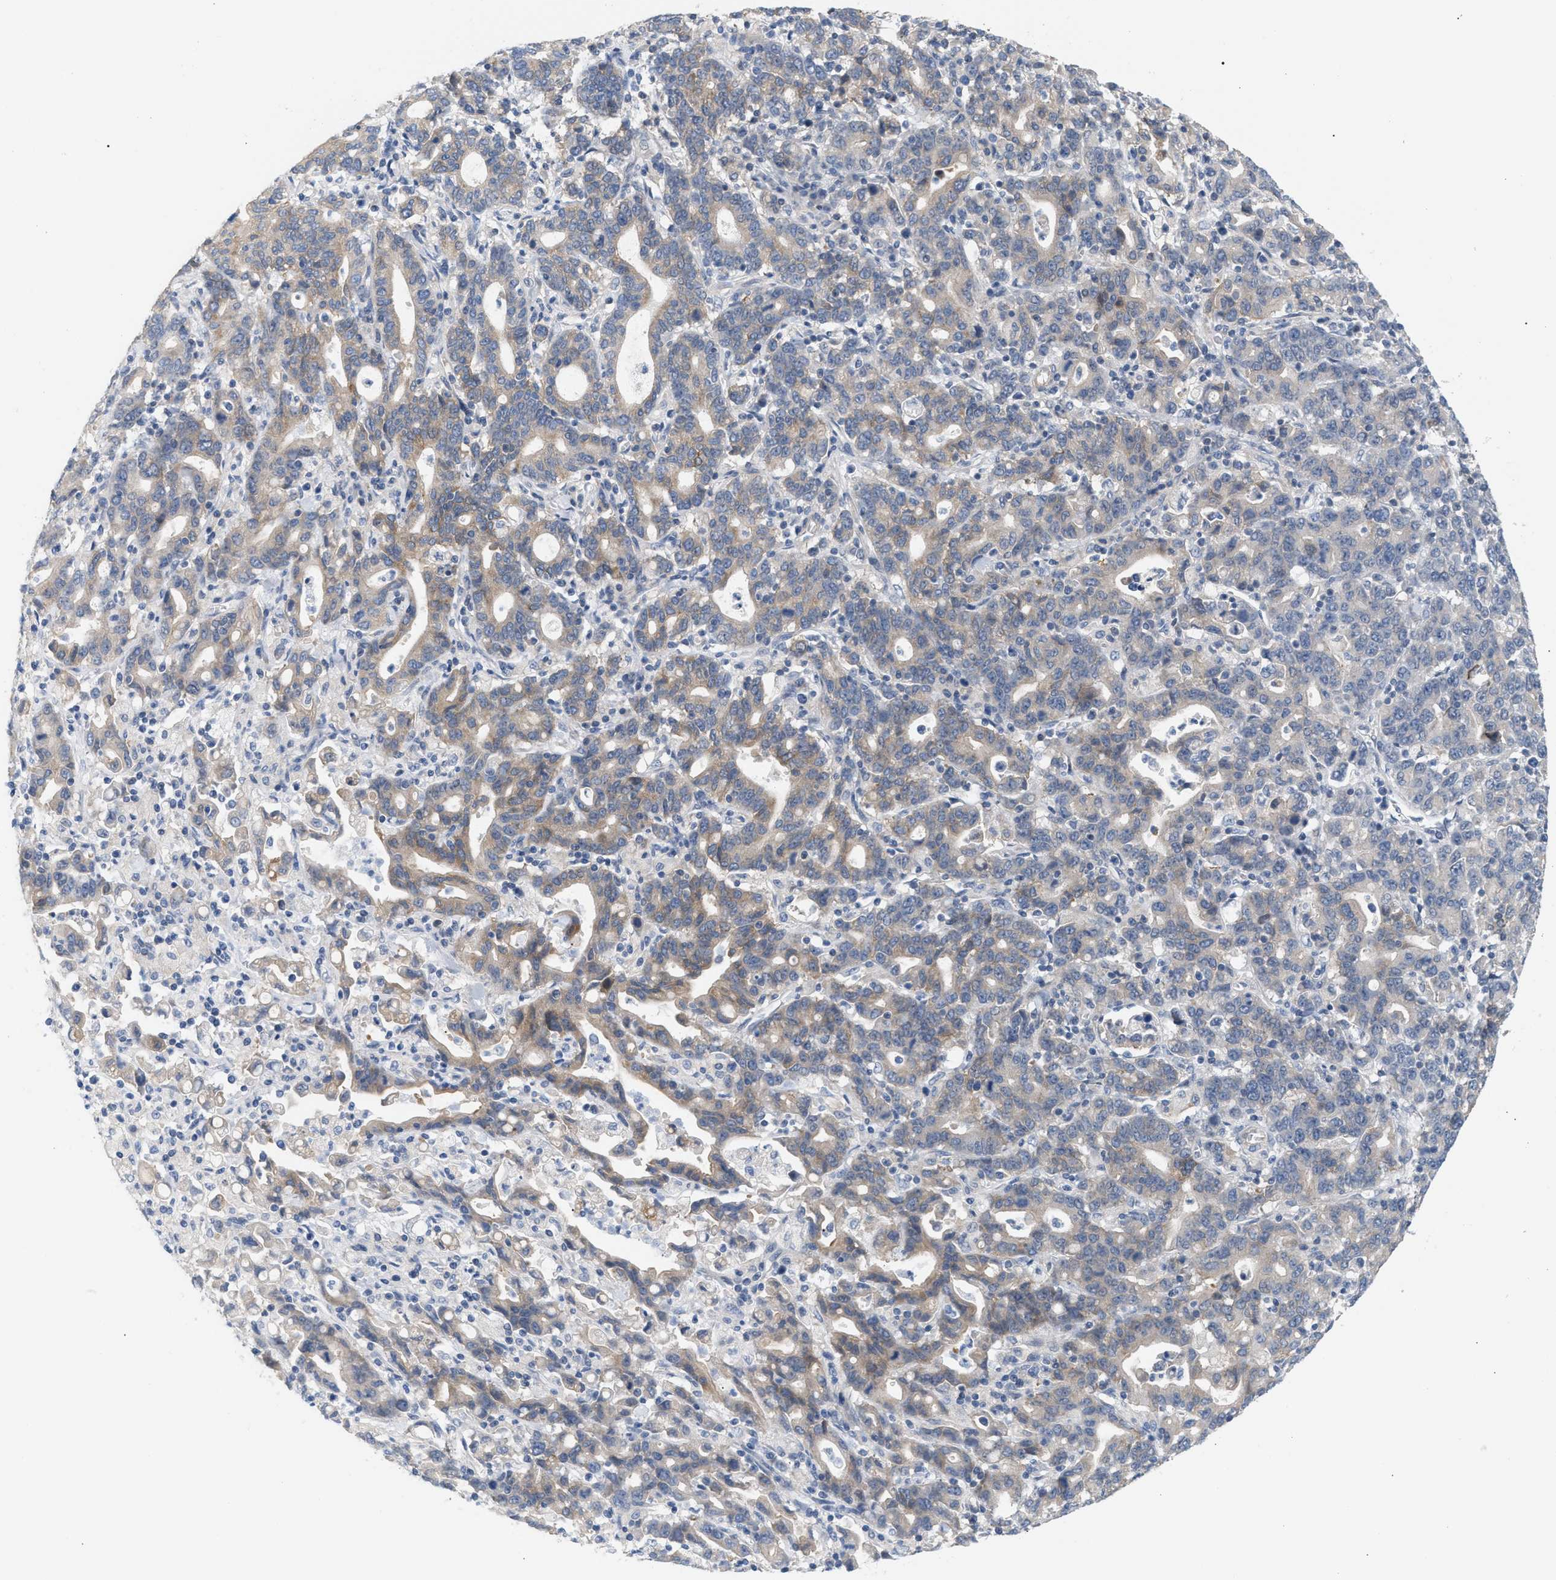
{"staining": {"intensity": "weak", "quantity": "<25%", "location": "cytoplasmic/membranous"}, "tissue": "stomach cancer", "cell_type": "Tumor cells", "image_type": "cancer", "snomed": [{"axis": "morphology", "description": "Adenocarcinoma, NOS"}, {"axis": "topography", "description": "Stomach, upper"}], "caption": "This is an immunohistochemistry (IHC) image of stomach cancer (adenocarcinoma). There is no positivity in tumor cells.", "gene": "LRCH1", "patient": {"sex": "male", "age": 69}}